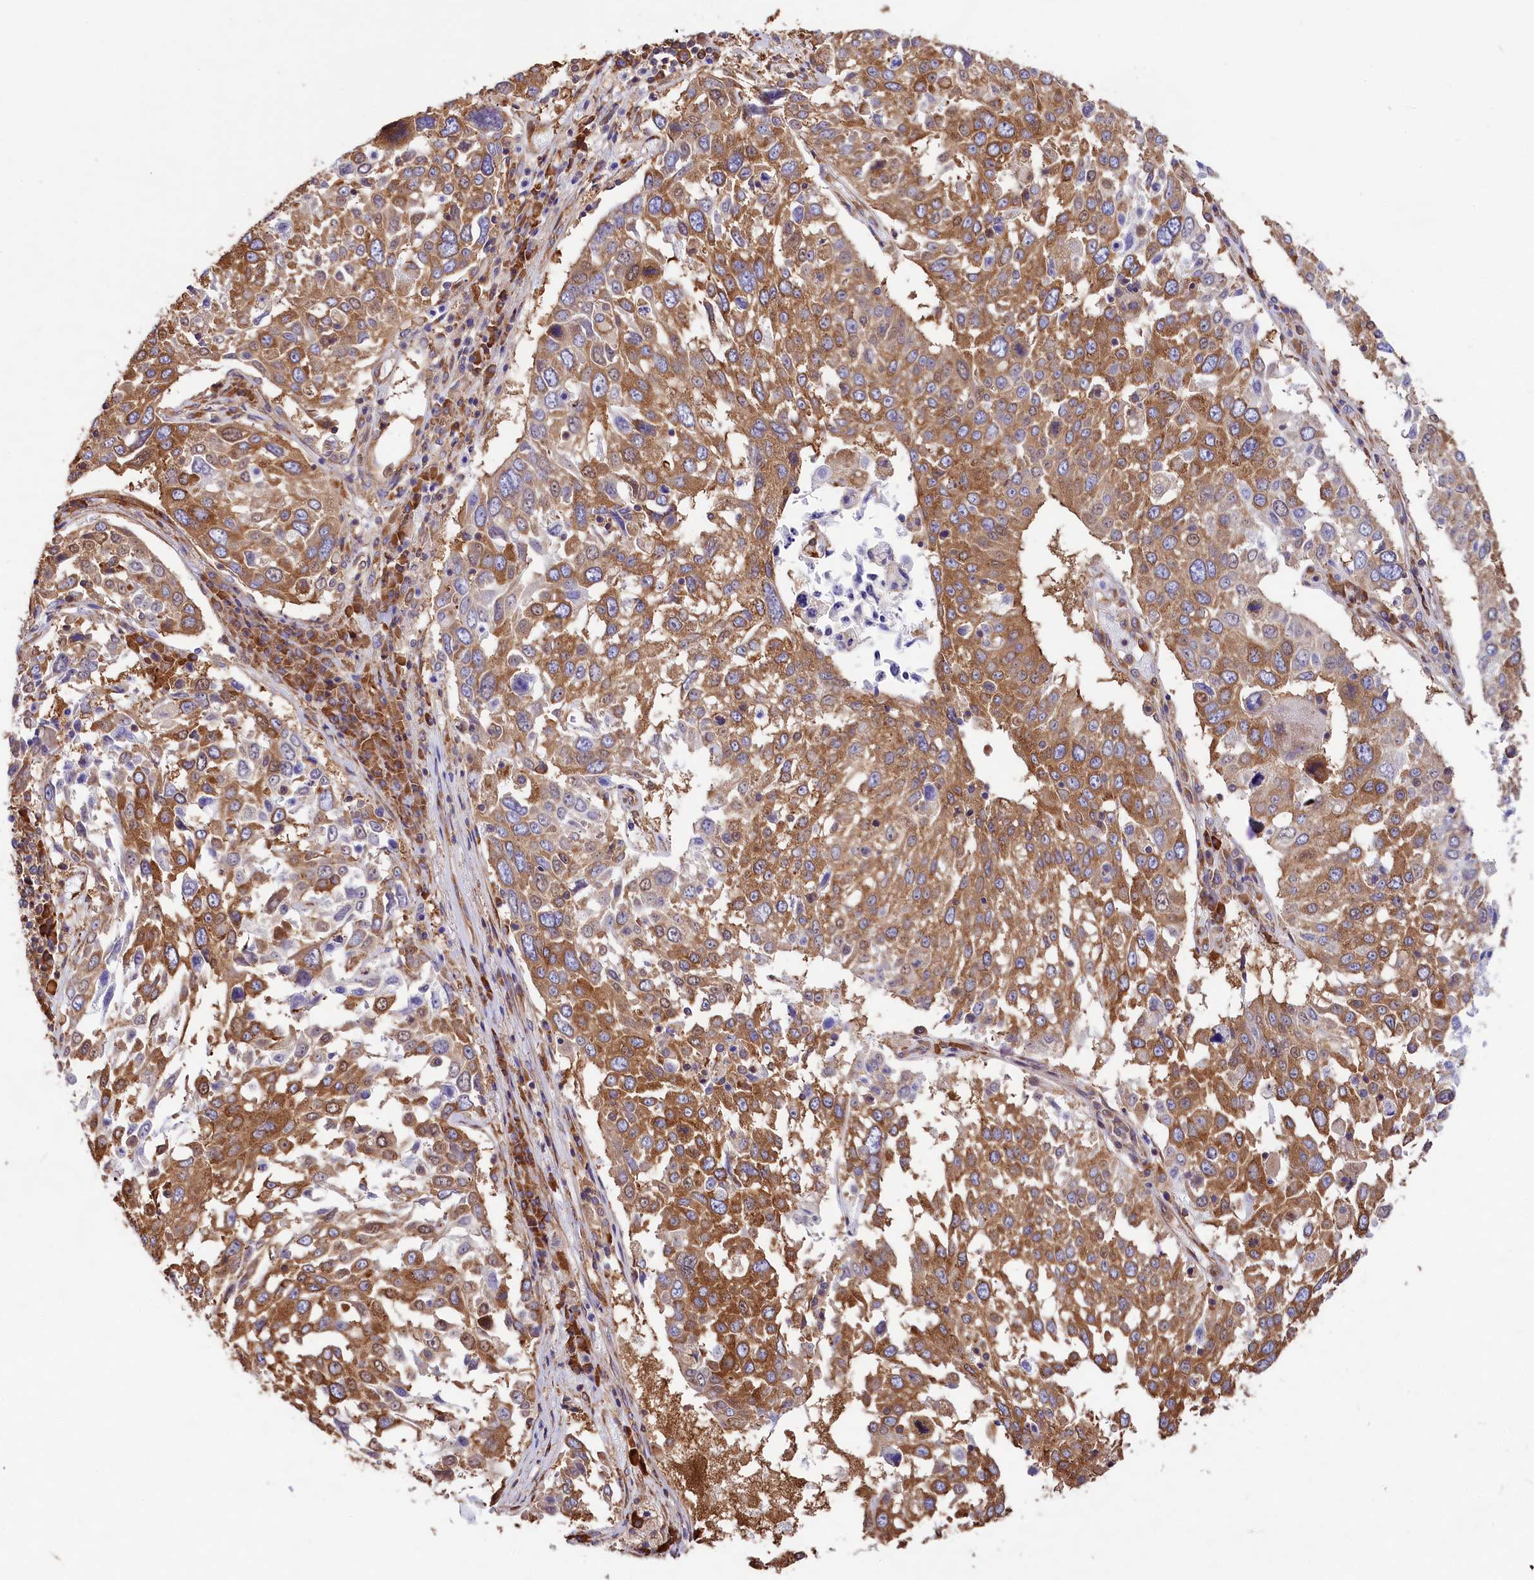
{"staining": {"intensity": "moderate", "quantity": ">75%", "location": "cytoplasmic/membranous"}, "tissue": "lung cancer", "cell_type": "Tumor cells", "image_type": "cancer", "snomed": [{"axis": "morphology", "description": "Squamous cell carcinoma, NOS"}, {"axis": "topography", "description": "Lung"}], "caption": "Immunohistochemical staining of squamous cell carcinoma (lung) displays medium levels of moderate cytoplasmic/membranous protein positivity in about >75% of tumor cells.", "gene": "GYS1", "patient": {"sex": "male", "age": 65}}